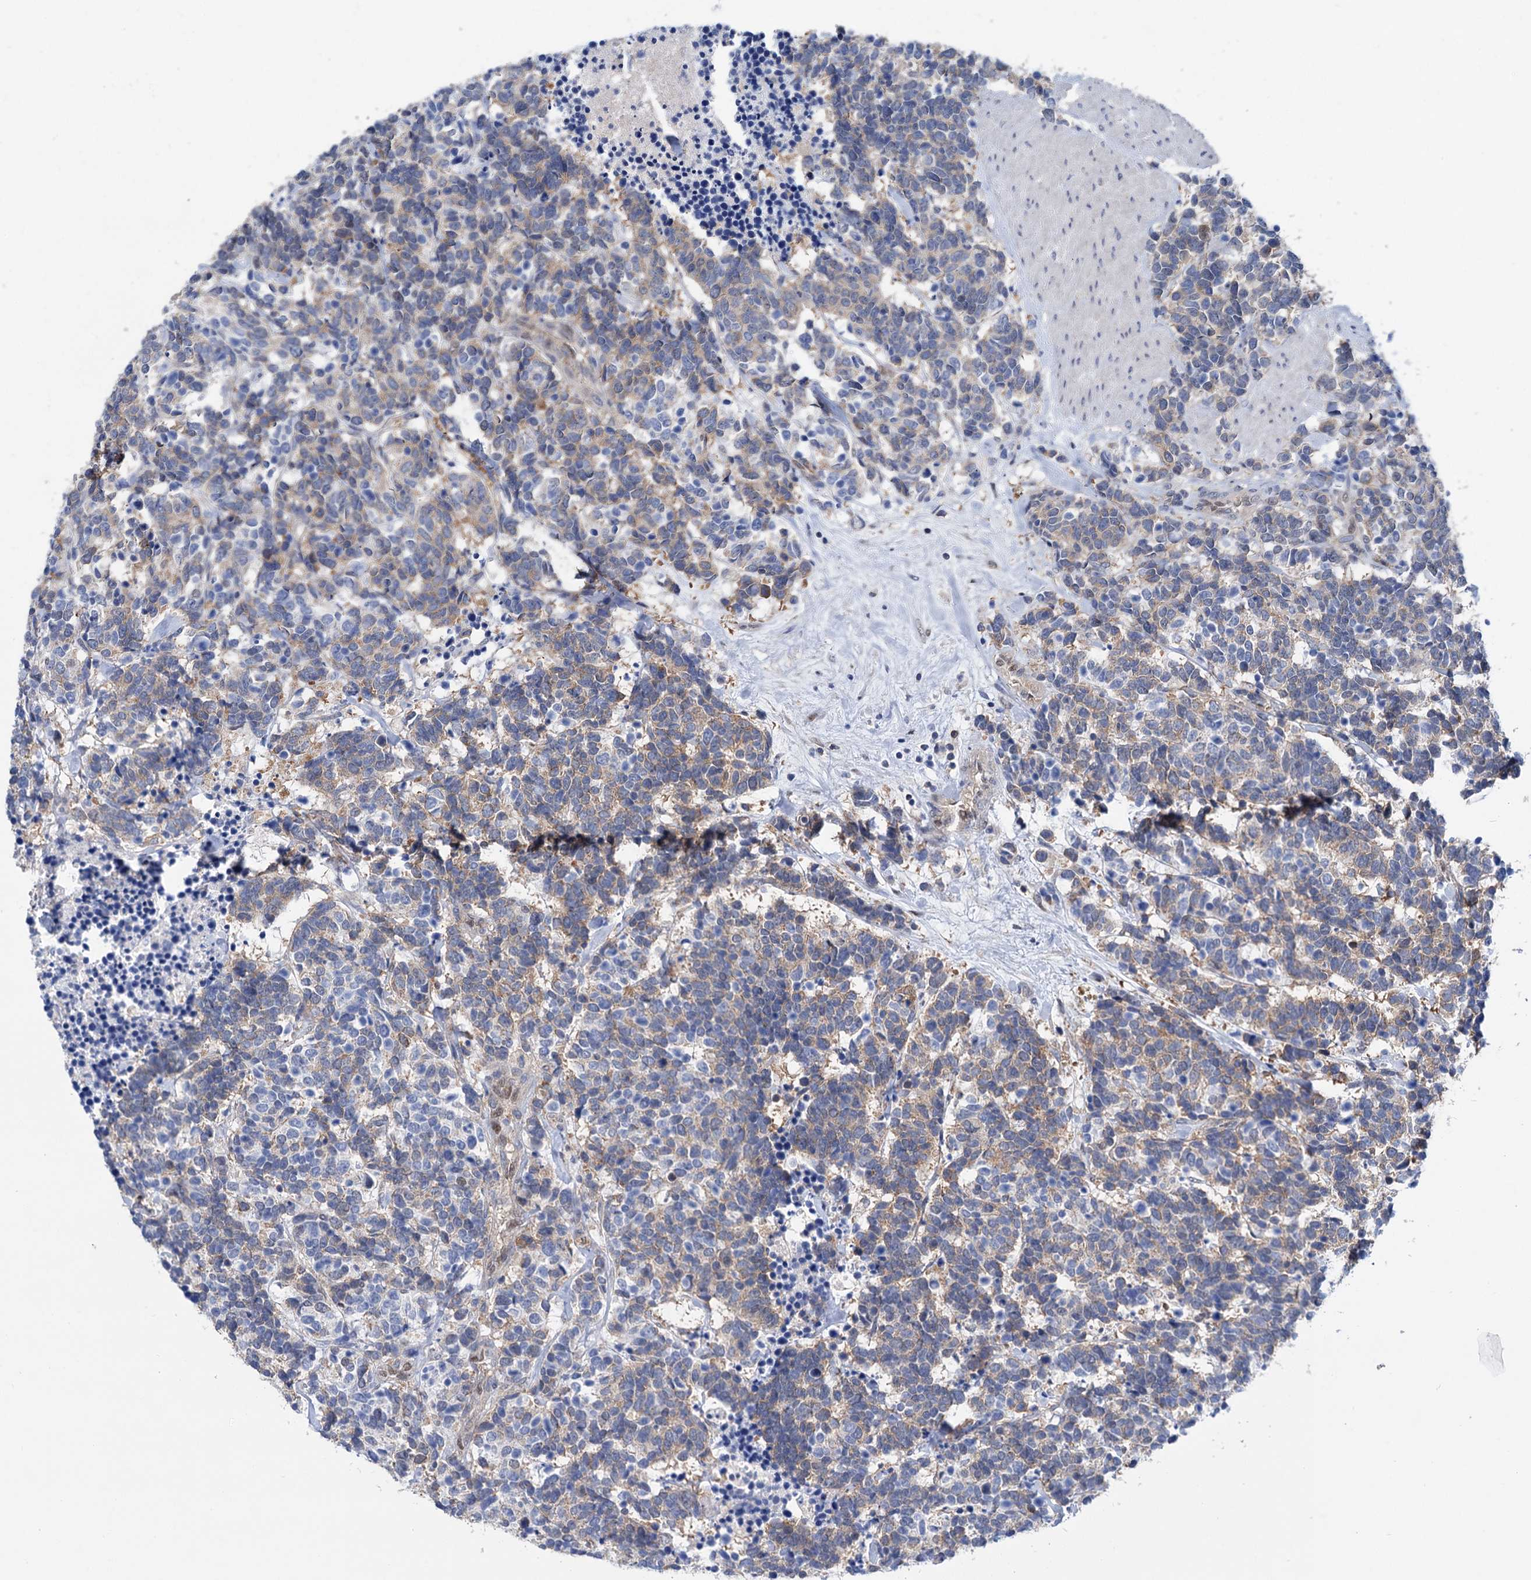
{"staining": {"intensity": "moderate", "quantity": "25%-75%", "location": "cytoplasmic/membranous"}, "tissue": "carcinoid", "cell_type": "Tumor cells", "image_type": "cancer", "snomed": [{"axis": "morphology", "description": "Carcinoma, NOS"}, {"axis": "morphology", "description": "Carcinoid, malignant, NOS"}, {"axis": "topography", "description": "Urinary bladder"}], "caption": "A brown stain shows moderate cytoplasmic/membranous staining of a protein in carcinoma tumor cells.", "gene": "ZNRD2", "patient": {"sex": "male", "age": 57}}